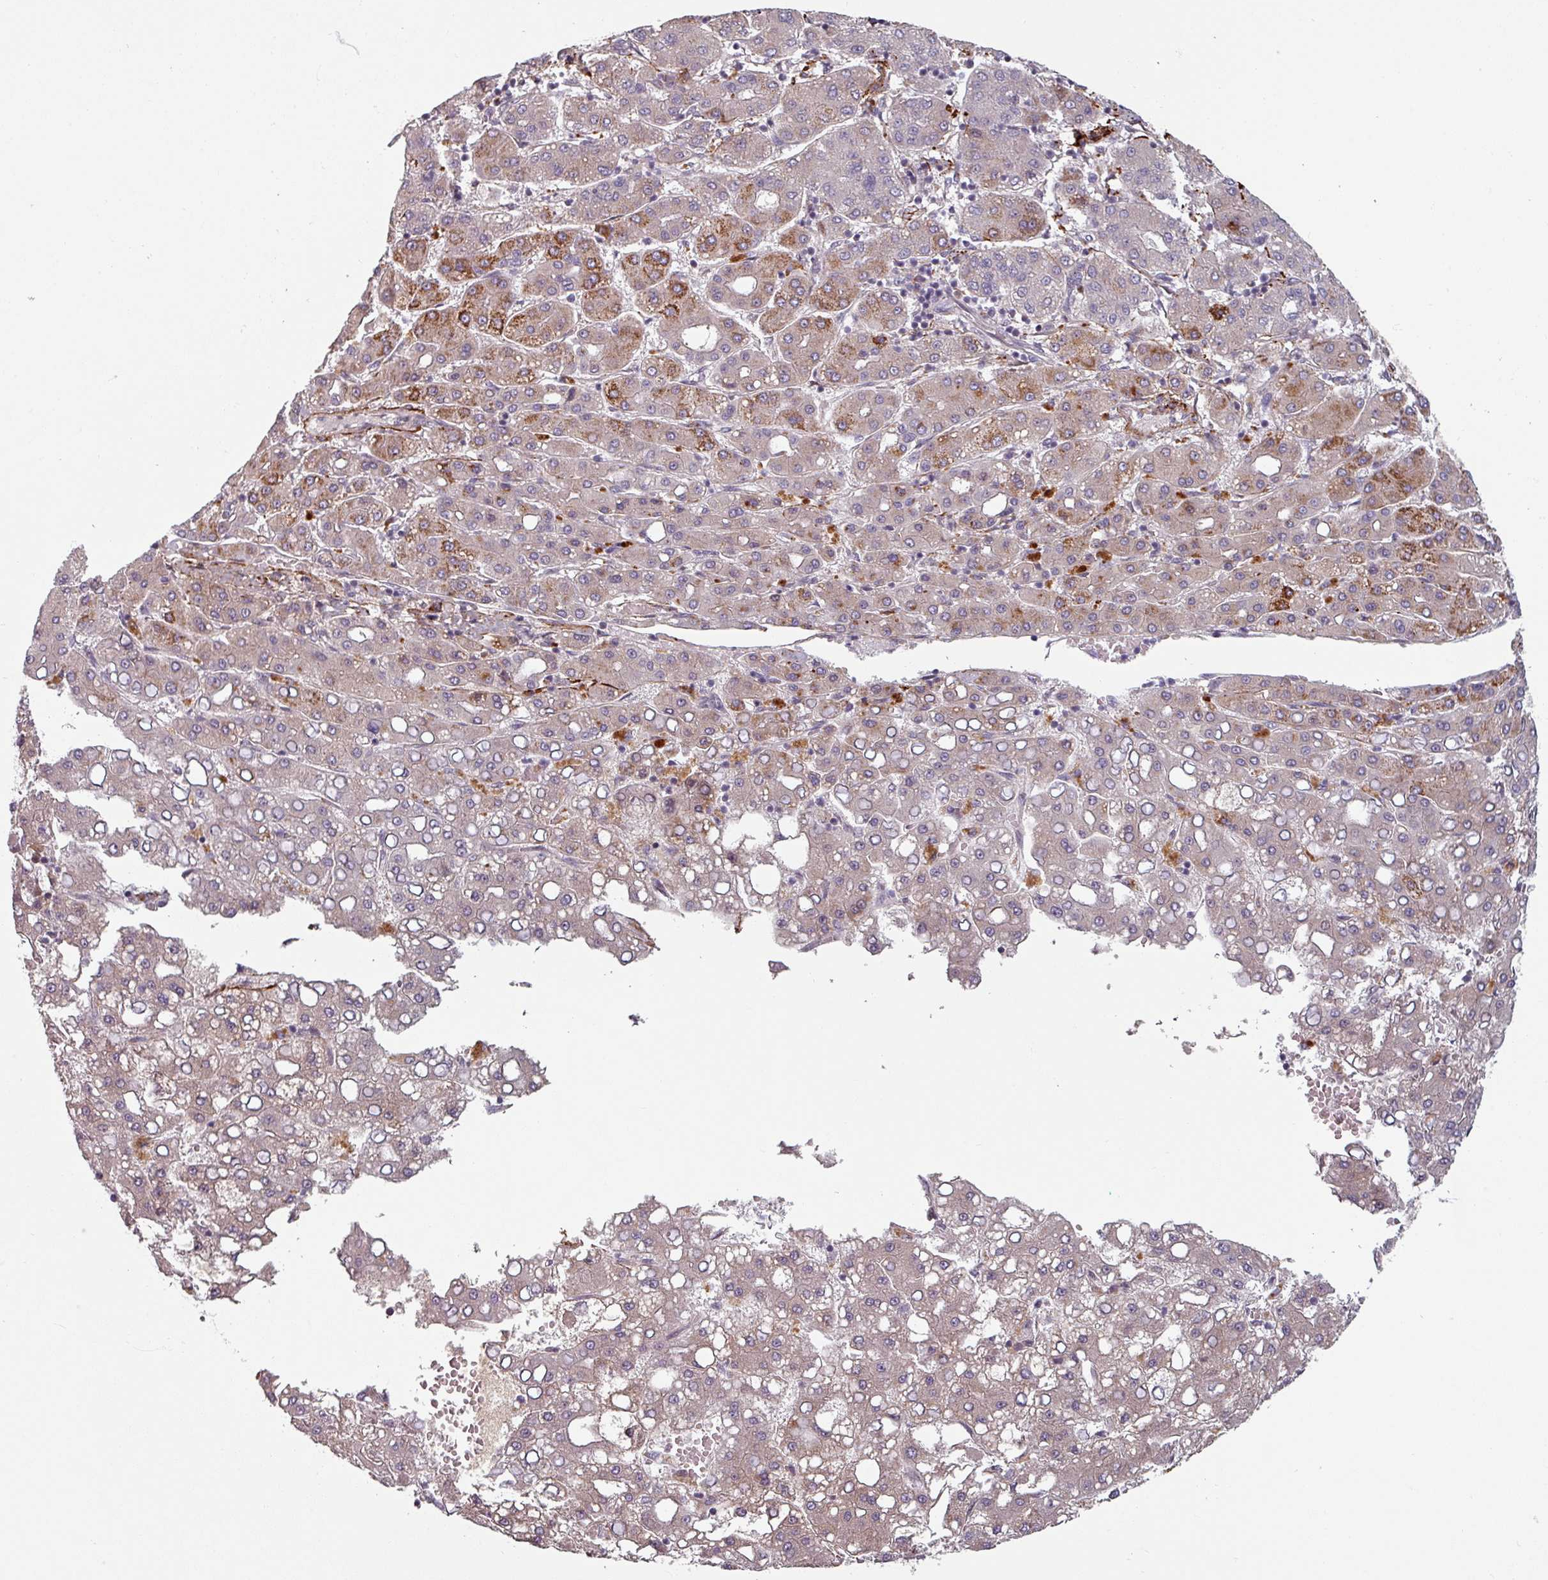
{"staining": {"intensity": "moderate", "quantity": "<25%", "location": "cytoplasmic/membranous"}, "tissue": "liver cancer", "cell_type": "Tumor cells", "image_type": "cancer", "snomed": [{"axis": "morphology", "description": "Carcinoma, Hepatocellular, NOS"}, {"axis": "topography", "description": "Liver"}], "caption": "A histopathology image of liver hepatocellular carcinoma stained for a protein reveals moderate cytoplasmic/membranous brown staining in tumor cells.", "gene": "CYB5RL", "patient": {"sex": "male", "age": 65}}